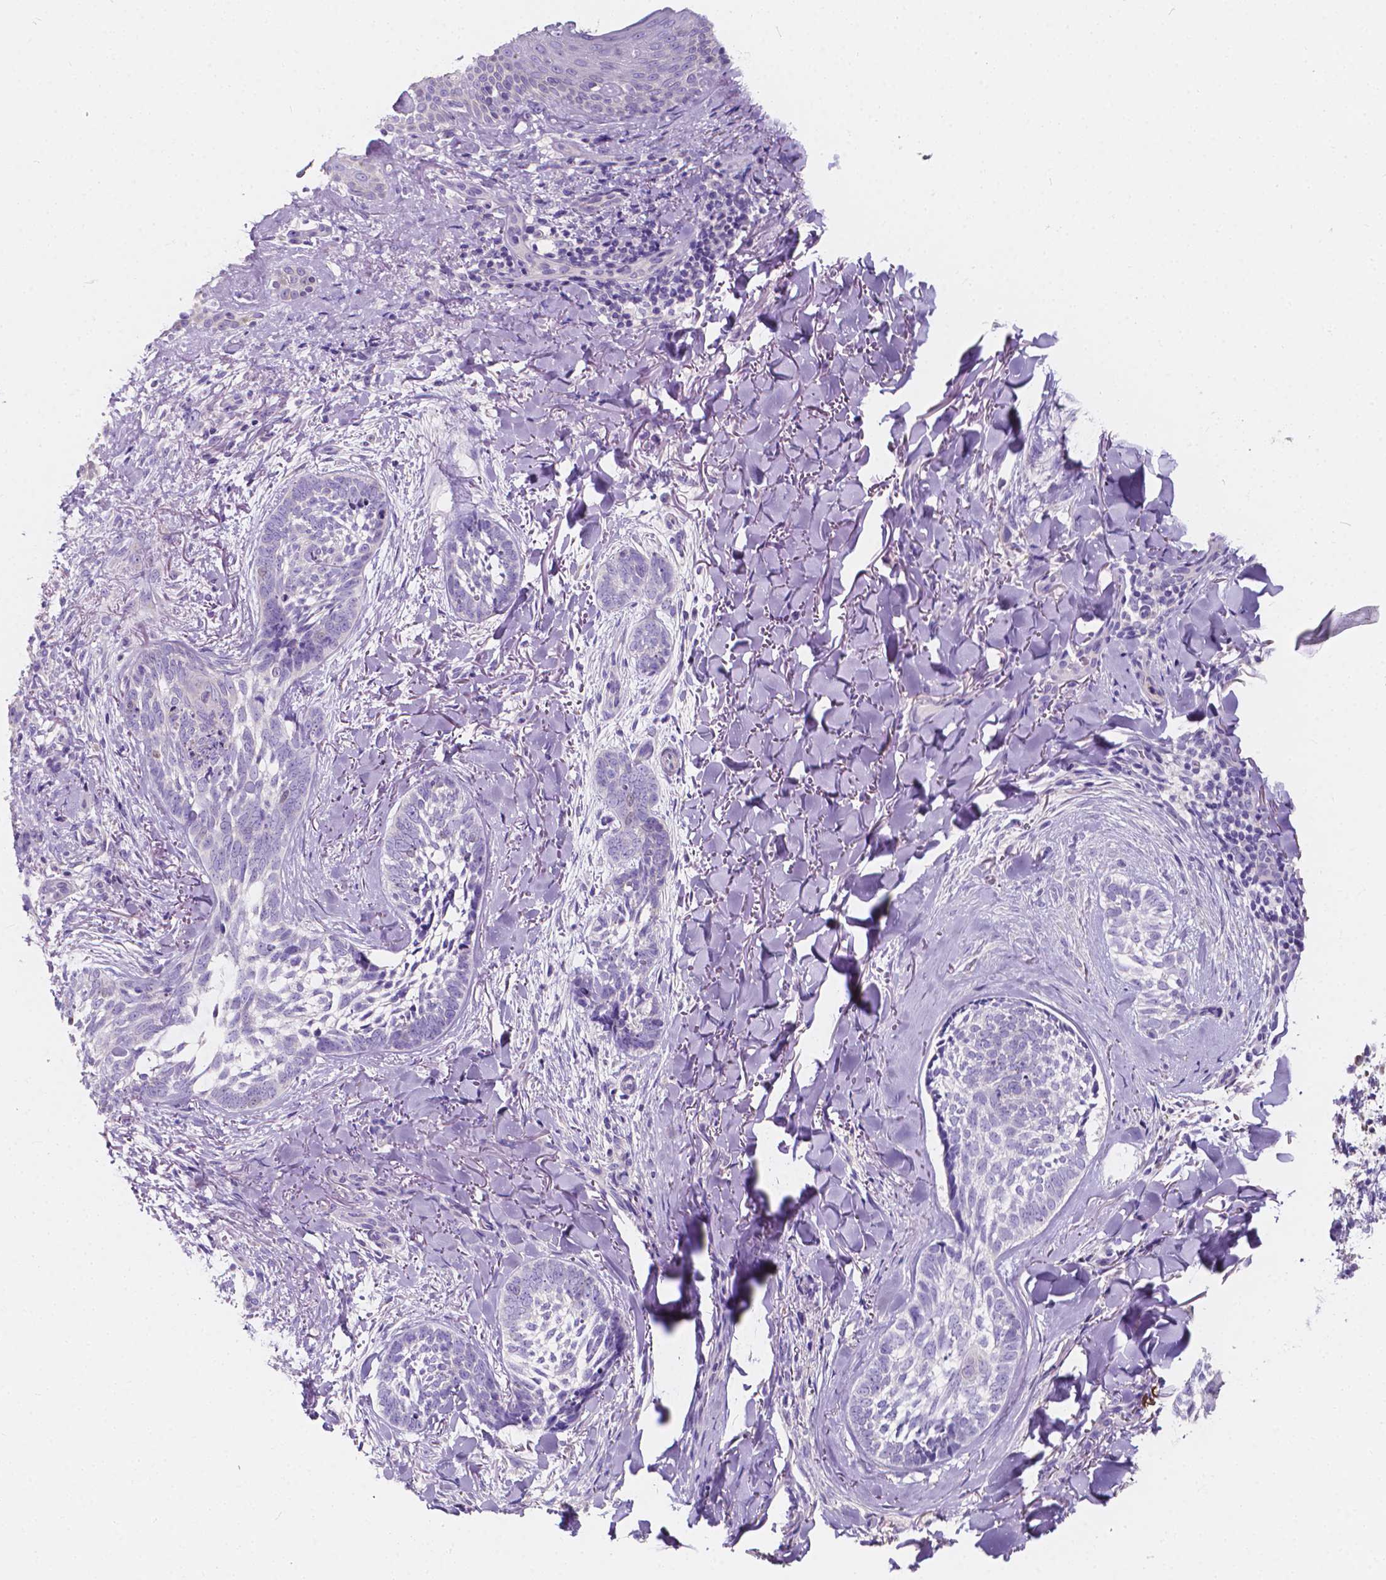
{"staining": {"intensity": "negative", "quantity": "none", "location": "none"}, "tissue": "skin cancer", "cell_type": "Tumor cells", "image_type": "cancer", "snomed": [{"axis": "morphology", "description": "Basal cell carcinoma"}, {"axis": "topography", "description": "Skin"}], "caption": "Basal cell carcinoma (skin) was stained to show a protein in brown. There is no significant positivity in tumor cells. The staining was performed using DAB (3,3'-diaminobenzidine) to visualize the protein expression in brown, while the nuclei were stained in blue with hematoxylin (Magnification: 20x).", "gene": "CLSTN2", "patient": {"sex": "female", "age": 68}}